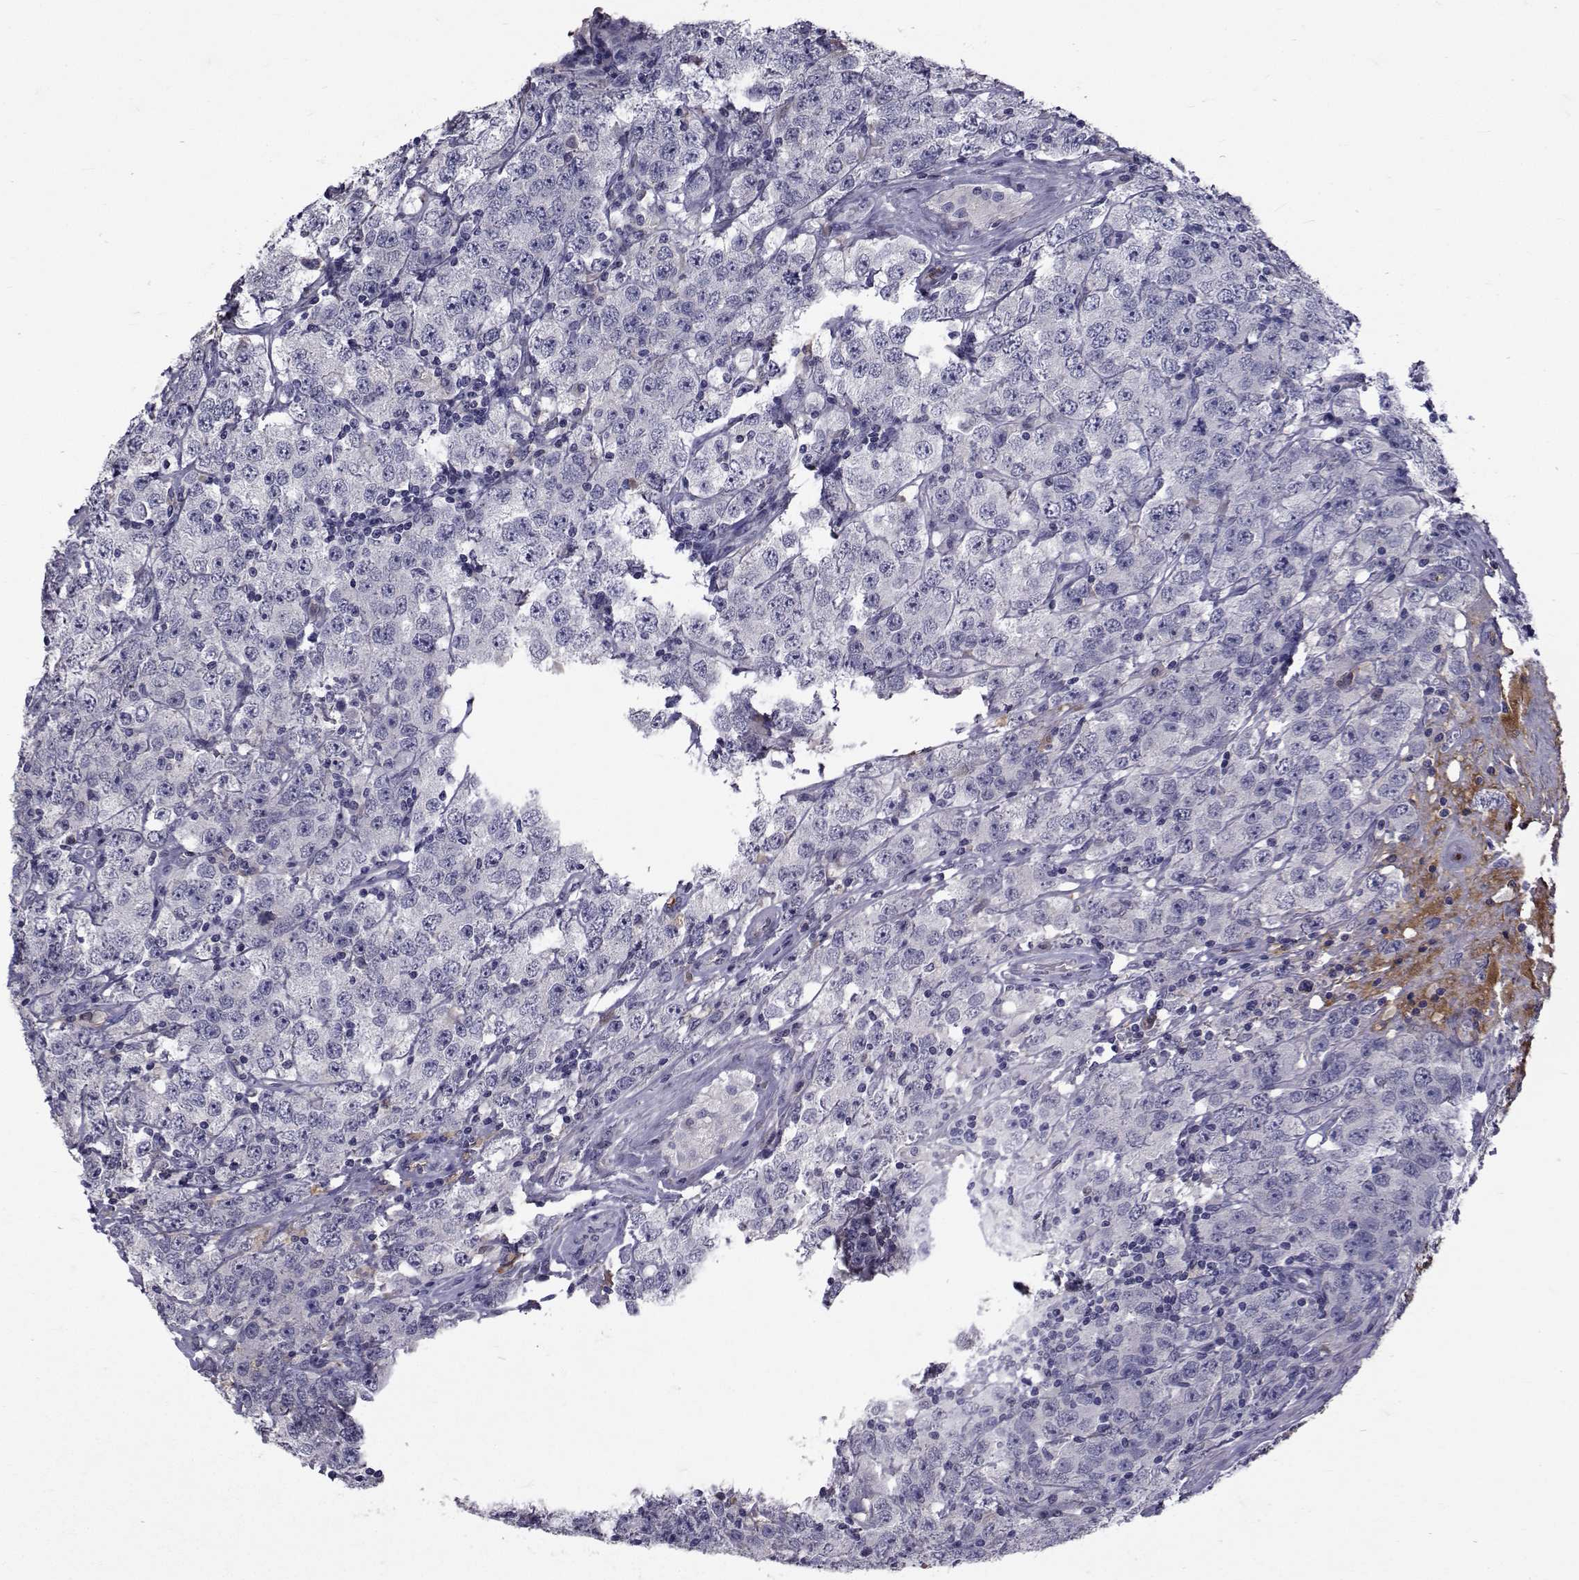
{"staining": {"intensity": "negative", "quantity": "none", "location": "none"}, "tissue": "testis cancer", "cell_type": "Tumor cells", "image_type": "cancer", "snomed": [{"axis": "morphology", "description": "Seminoma, NOS"}, {"axis": "topography", "description": "Testis"}], "caption": "Photomicrograph shows no protein positivity in tumor cells of testis cancer (seminoma) tissue.", "gene": "TNFRSF11B", "patient": {"sex": "male", "age": 52}}